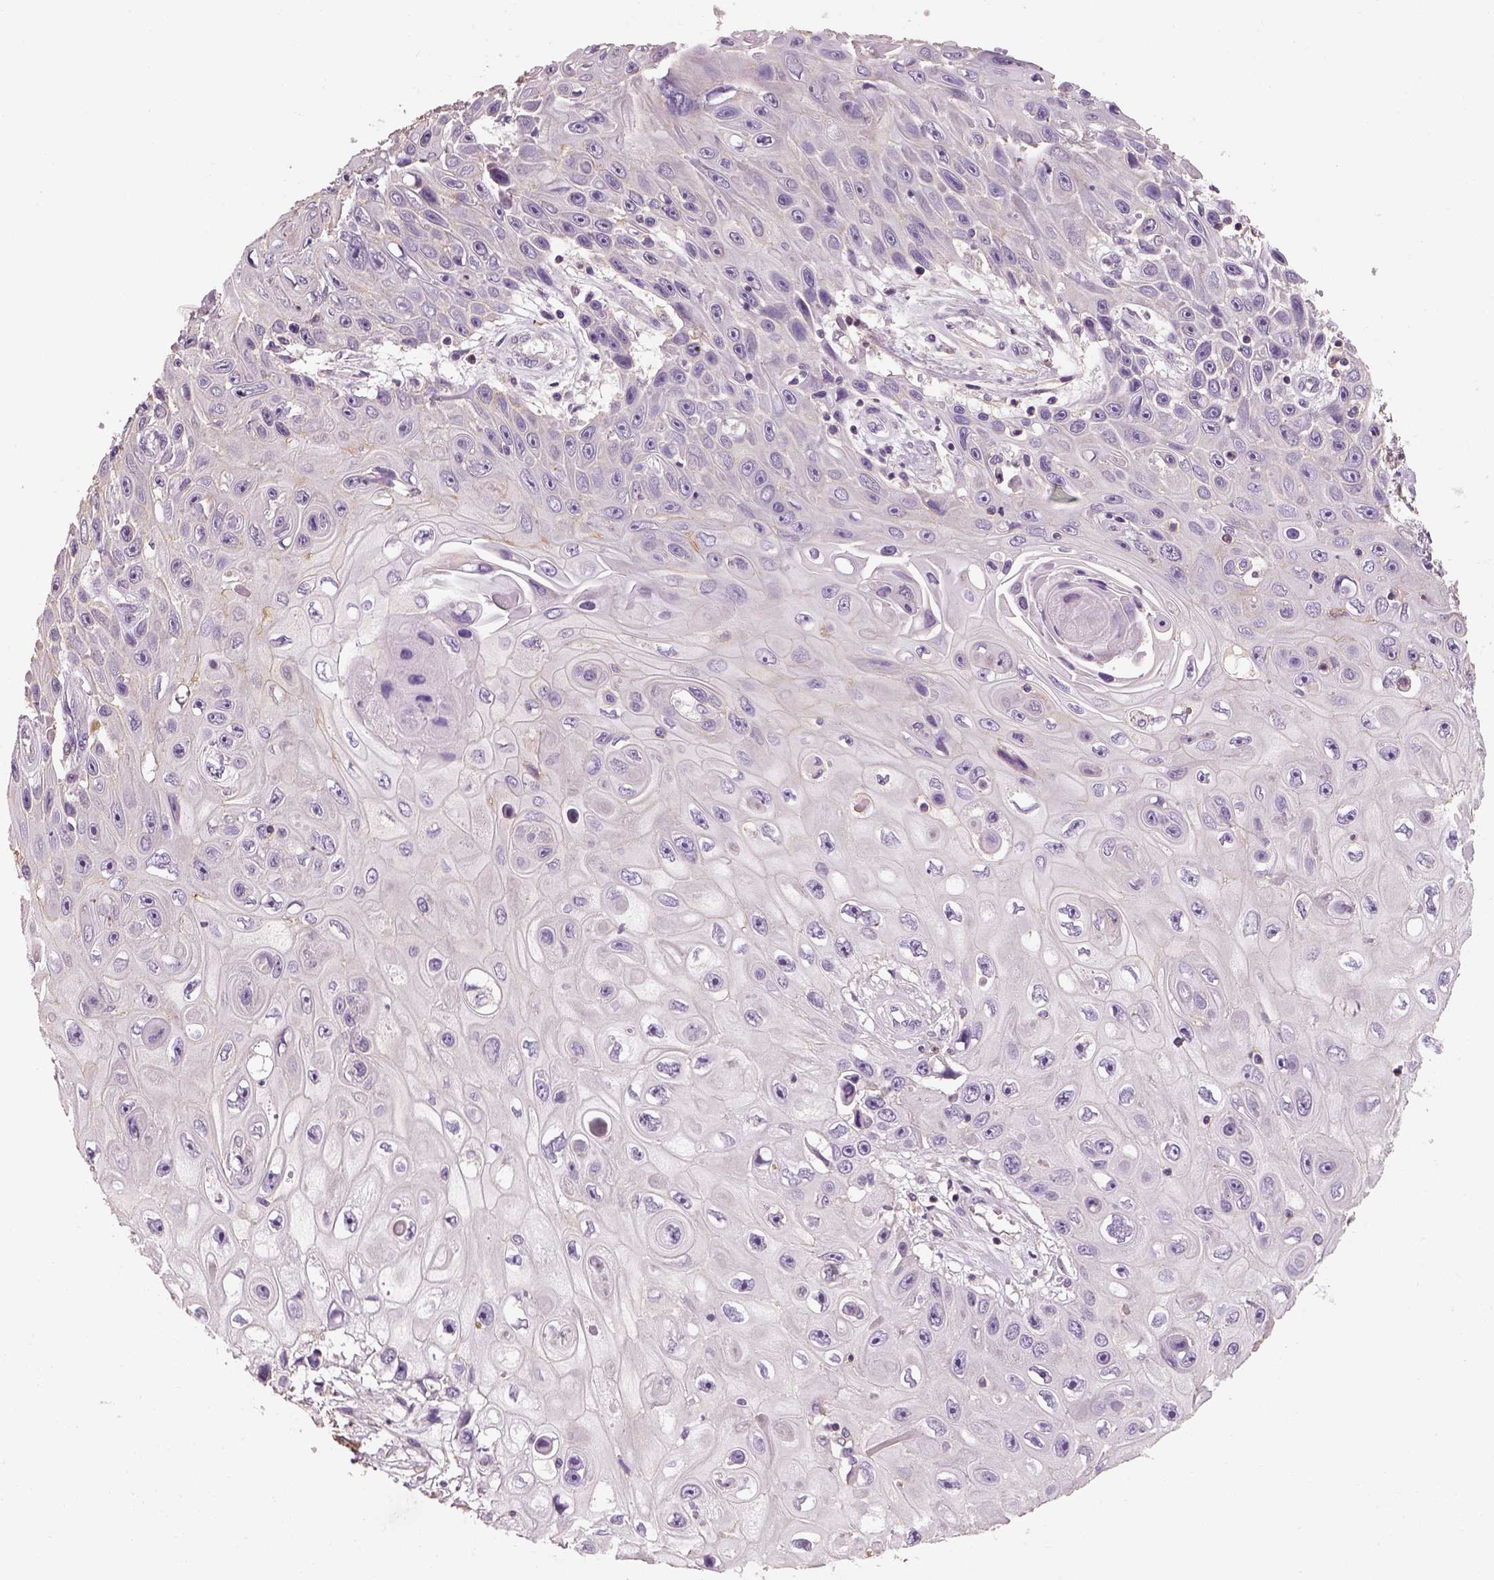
{"staining": {"intensity": "negative", "quantity": "none", "location": "none"}, "tissue": "skin cancer", "cell_type": "Tumor cells", "image_type": "cancer", "snomed": [{"axis": "morphology", "description": "Squamous cell carcinoma, NOS"}, {"axis": "topography", "description": "Skin"}], "caption": "Tumor cells show no significant protein positivity in skin cancer.", "gene": "OTUD6A", "patient": {"sex": "male", "age": 82}}